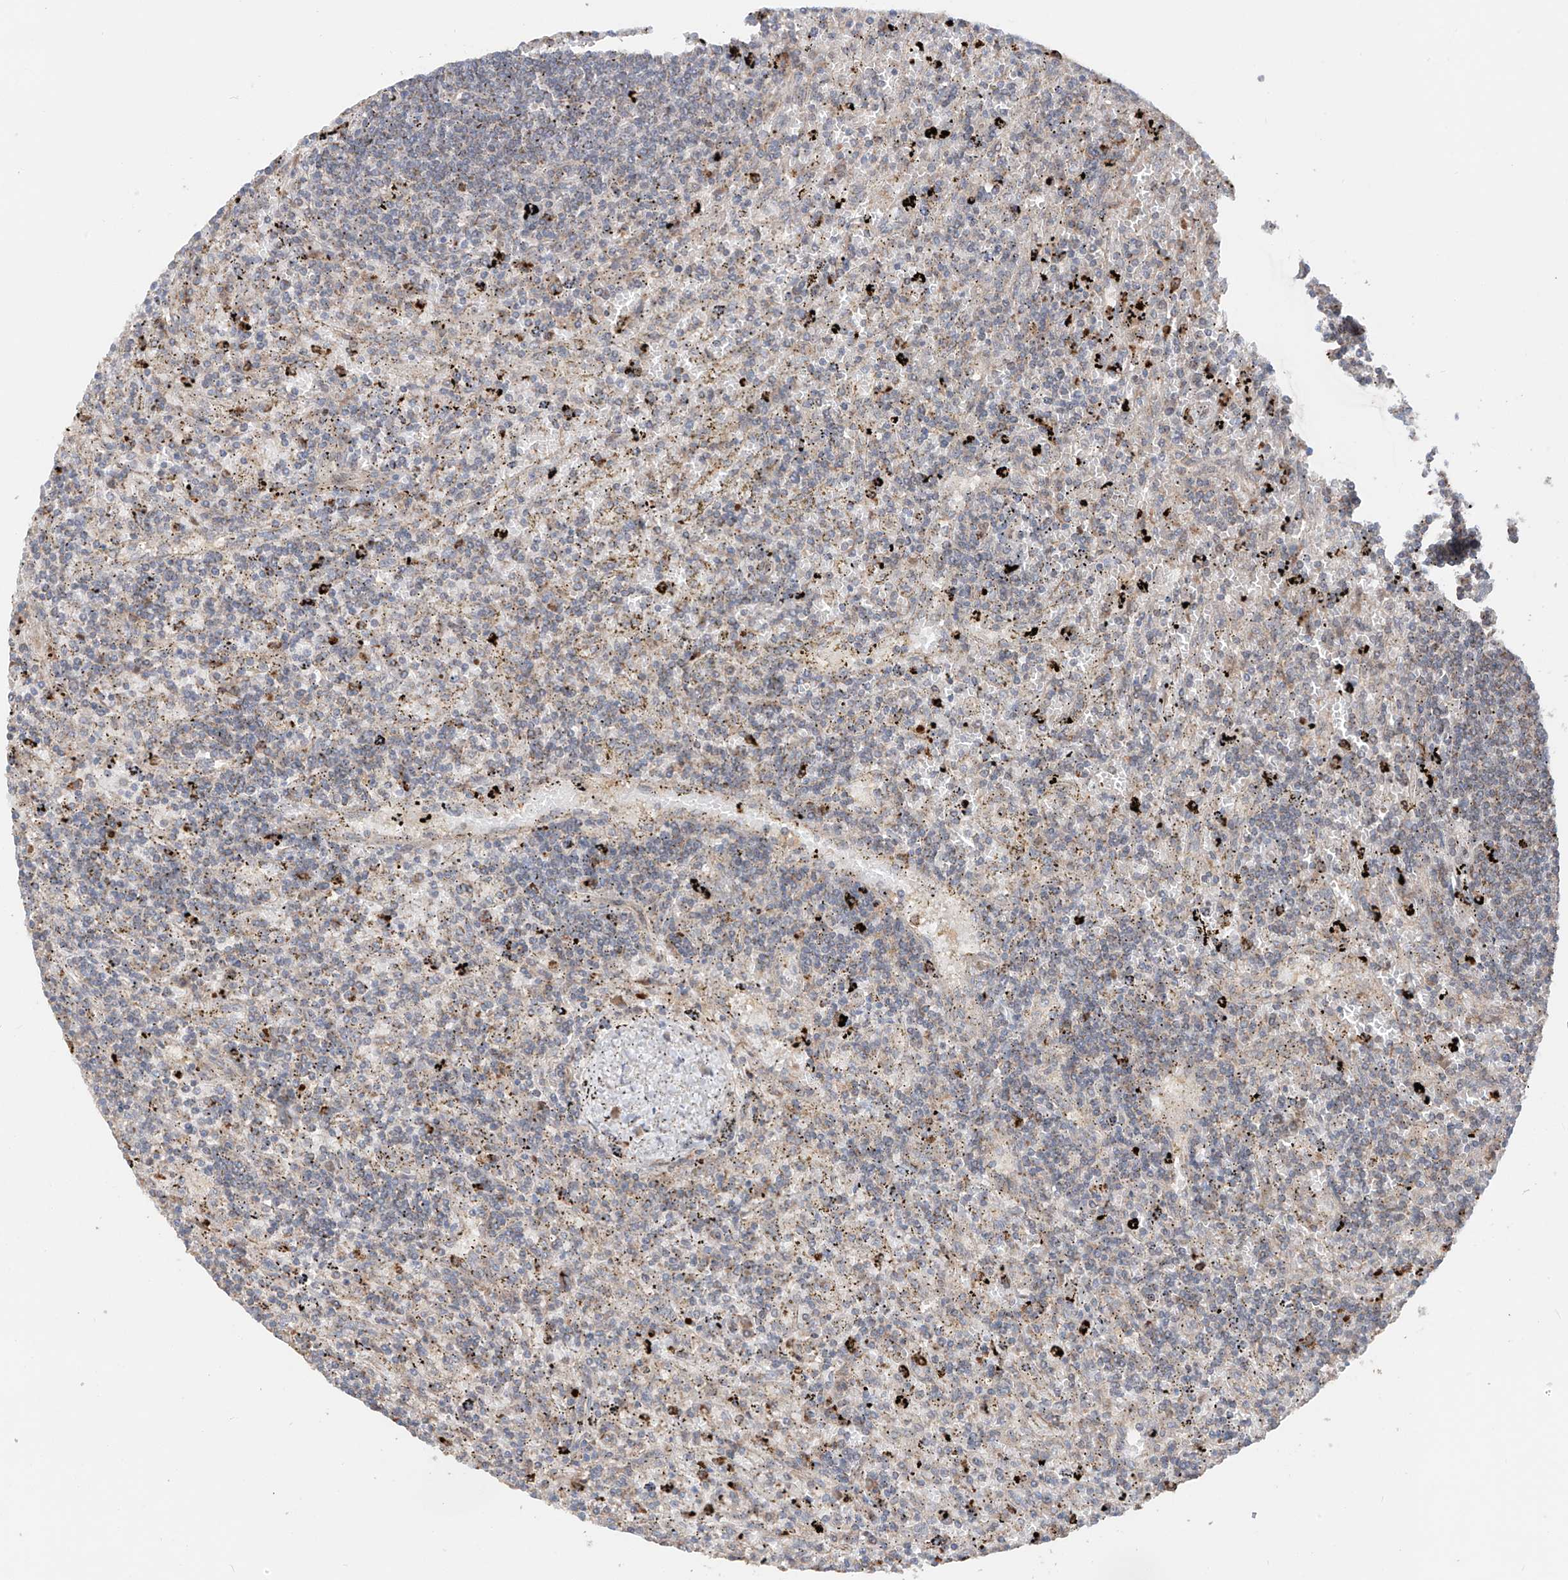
{"staining": {"intensity": "negative", "quantity": "none", "location": "none"}, "tissue": "lymphoma", "cell_type": "Tumor cells", "image_type": "cancer", "snomed": [{"axis": "morphology", "description": "Malignant lymphoma, non-Hodgkin's type, Low grade"}, {"axis": "topography", "description": "Spleen"}], "caption": "Immunohistochemical staining of lymphoma shows no significant staining in tumor cells.", "gene": "AHCTF1", "patient": {"sex": "male", "age": 76}}